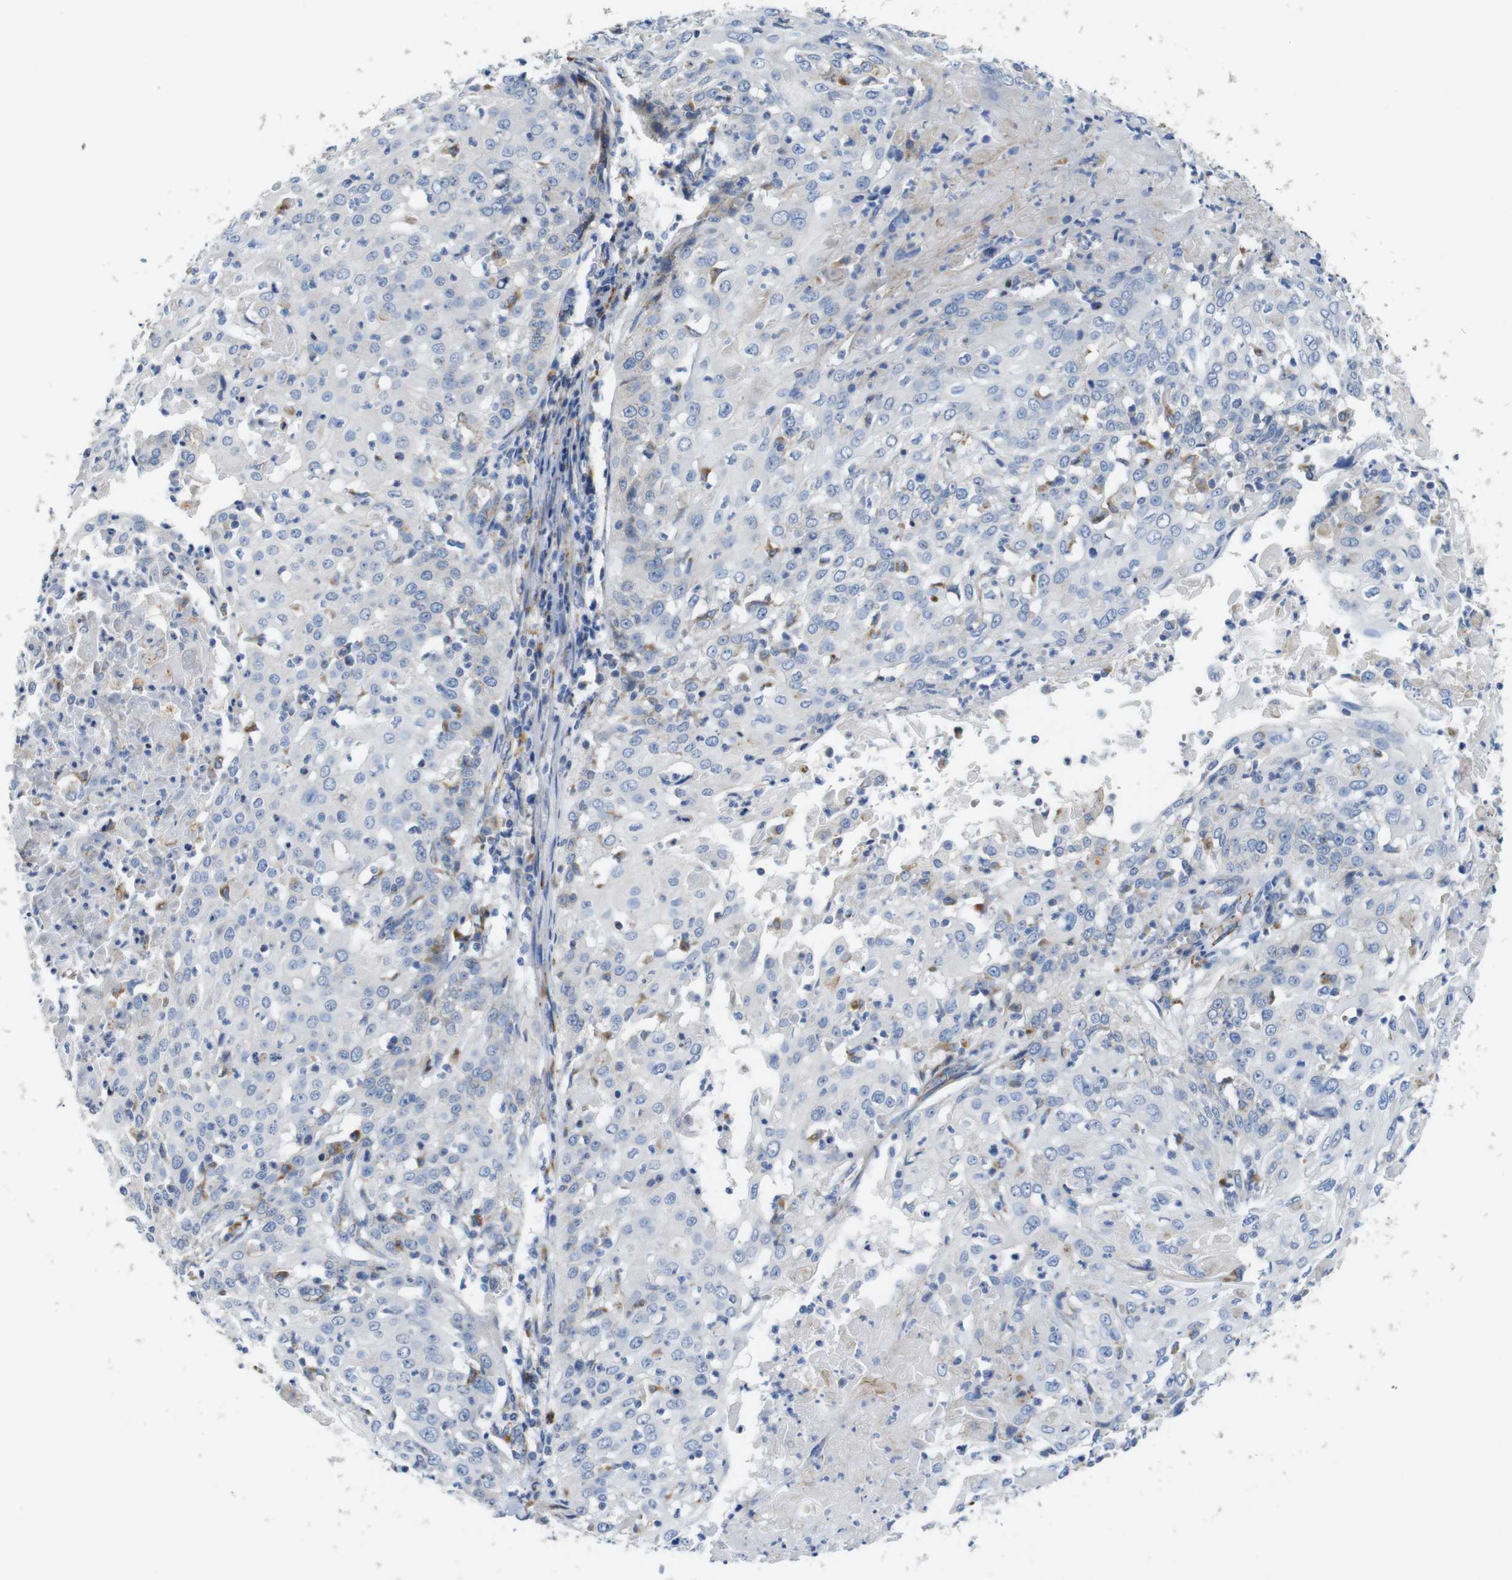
{"staining": {"intensity": "negative", "quantity": "none", "location": "none"}, "tissue": "cervical cancer", "cell_type": "Tumor cells", "image_type": "cancer", "snomed": [{"axis": "morphology", "description": "Squamous cell carcinoma, NOS"}, {"axis": "topography", "description": "Cervix"}], "caption": "This is a micrograph of immunohistochemistry (IHC) staining of cervical cancer (squamous cell carcinoma), which shows no staining in tumor cells. Brightfield microscopy of immunohistochemistry stained with DAB (3,3'-diaminobenzidine) (brown) and hematoxylin (blue), captured at high magnification.", "gene": "NHLRC3", "patient": {"sex": "female", "age": 39}}